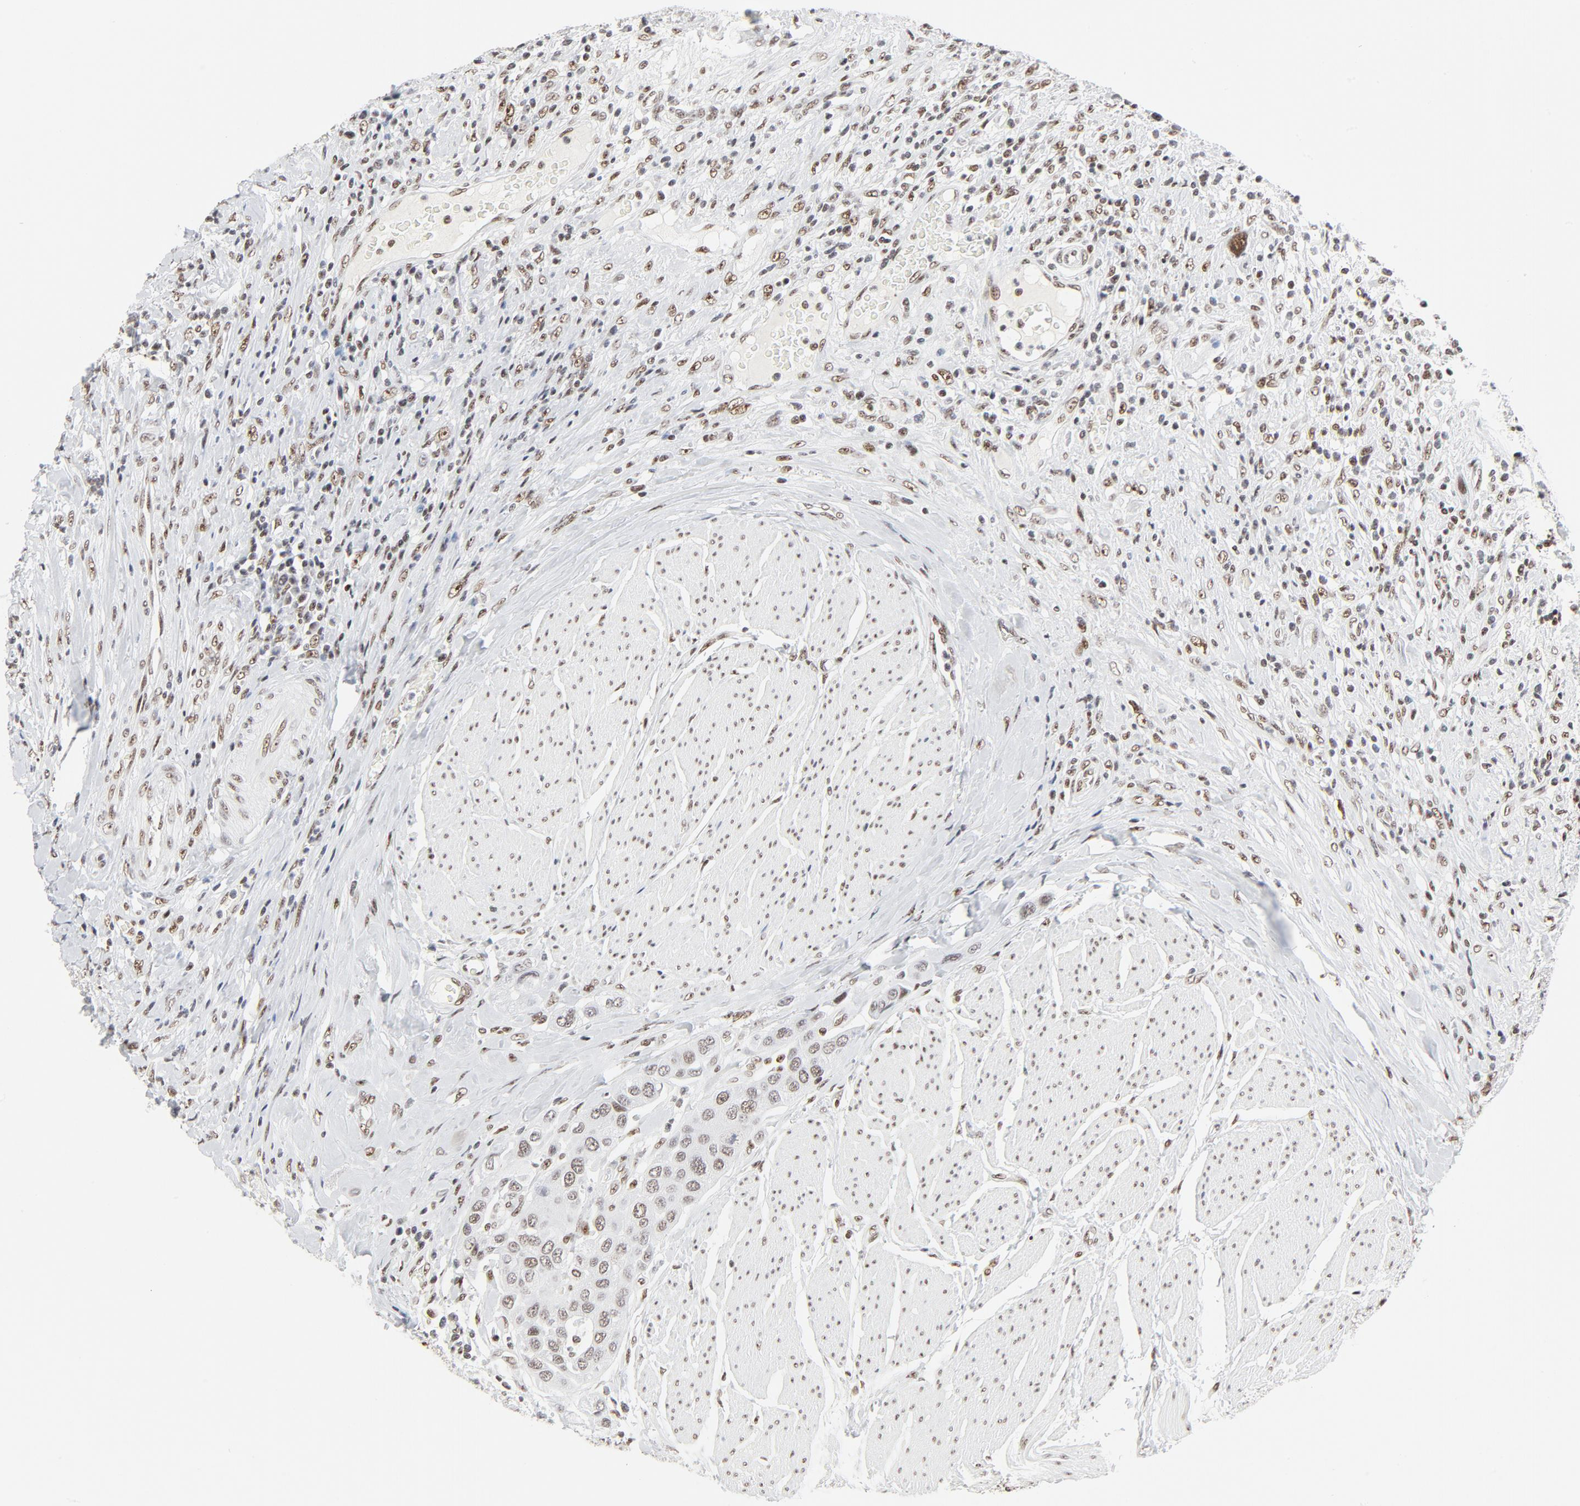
{"staining": {"intensity": "moderate", "quantity": ">75%", "location": "nuclear"}, "tissue": "urothelial cancer", "cell_type": "Tumor cells", "image_type": "cancer", "snomed": [{"axis": "morphology", "description": "Urothelial carcinoma, High grade"}, {"axis": "topography", "description": "Urinary bladder"}], "caption": "Immunohistochemistry (DAB (3,3'-diaminobenzidine)) staining of urothelial cancer displays moderate nuclear protein staining in about >75% of tumor cells.", "gene": "GTF2H1", "patient": {"sex": "male", "age": 50}}